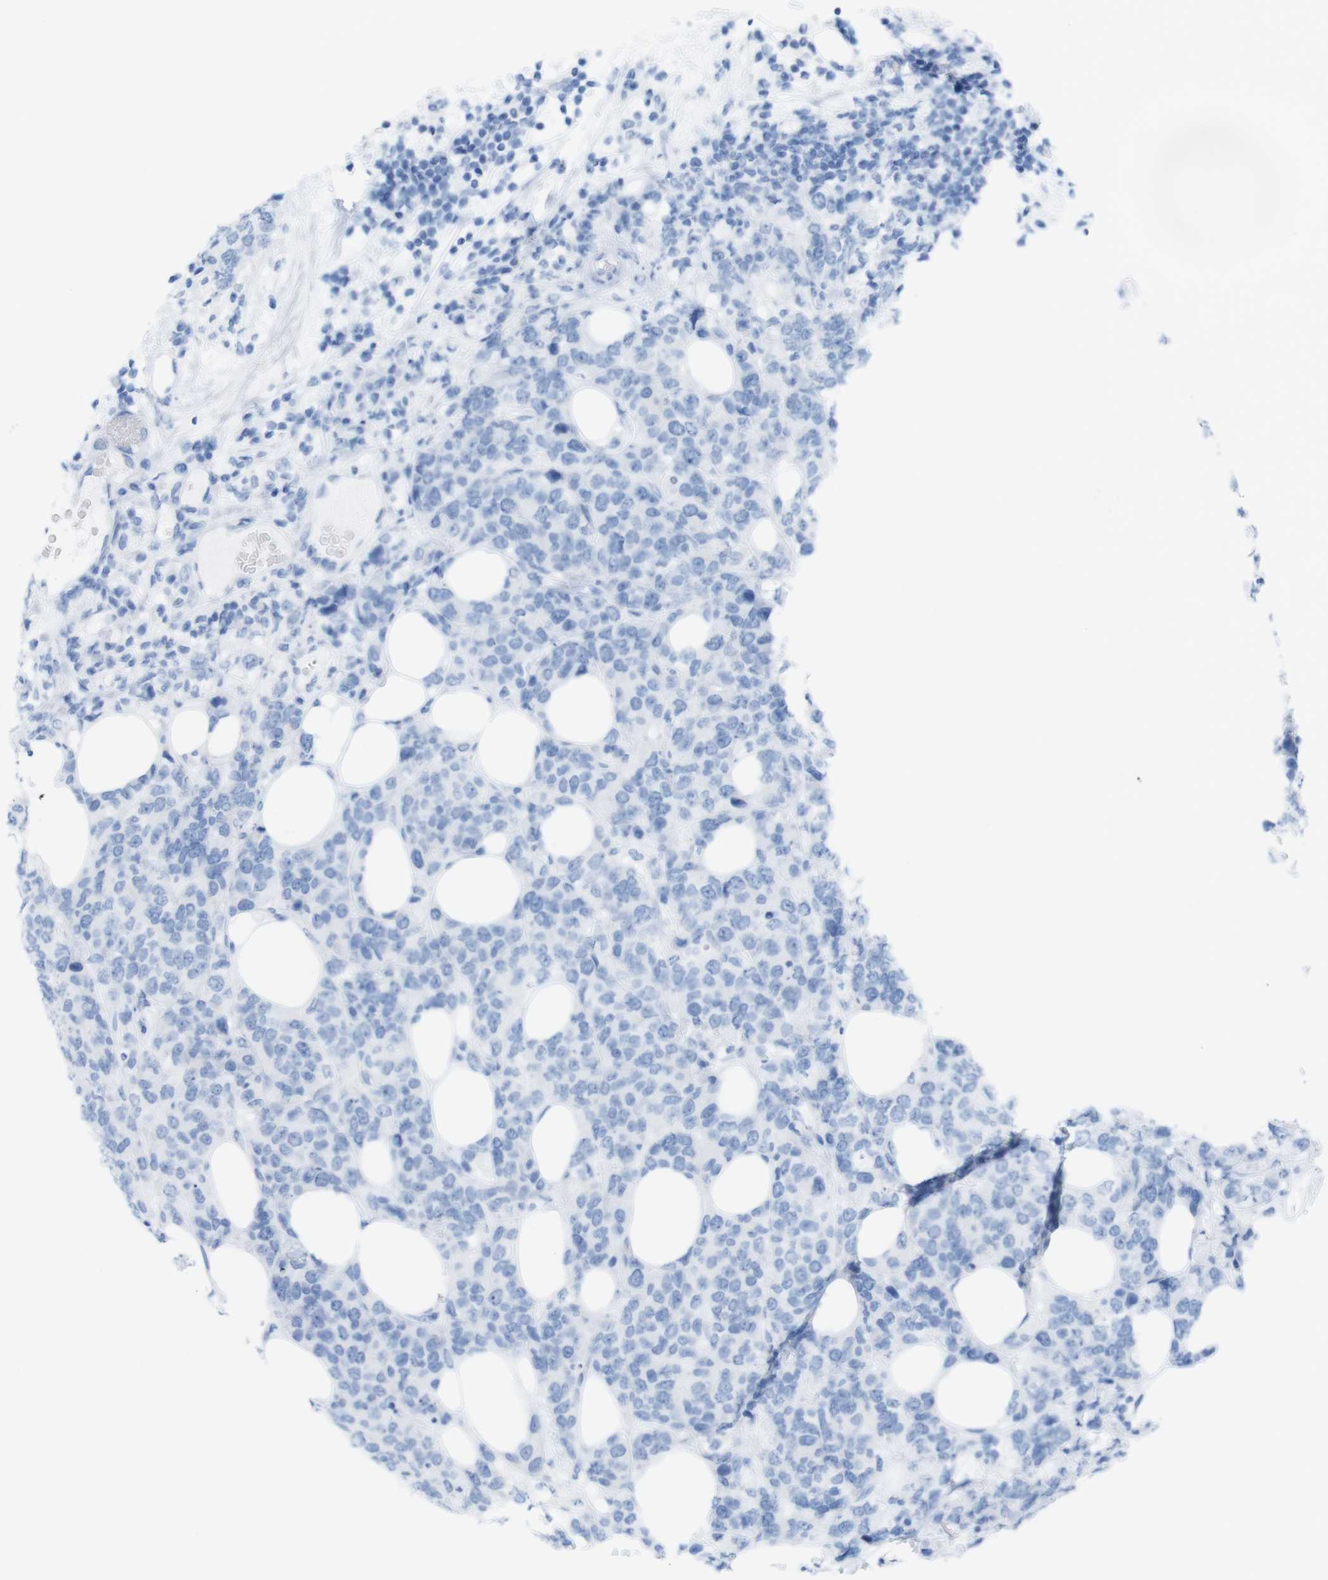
{"staining": {"intensity": "negative", "quantity": "none", "location": "none"}, "tissue": "breast cancer", "cell_type": "Tumor cells", "image_type": "cancer", "snomed": [{"axis": "morphology", "description": "Lobular carcinoma"}, {"axis": "topography", "description": "Breast"}], "caption": "A high-resolution micrograph shows IHC staining of breast lobular carcinoma, which shows no significant expression in tumor cells.", "gene": "MYH7", "patient": {"sex": "female", "age": 59}}